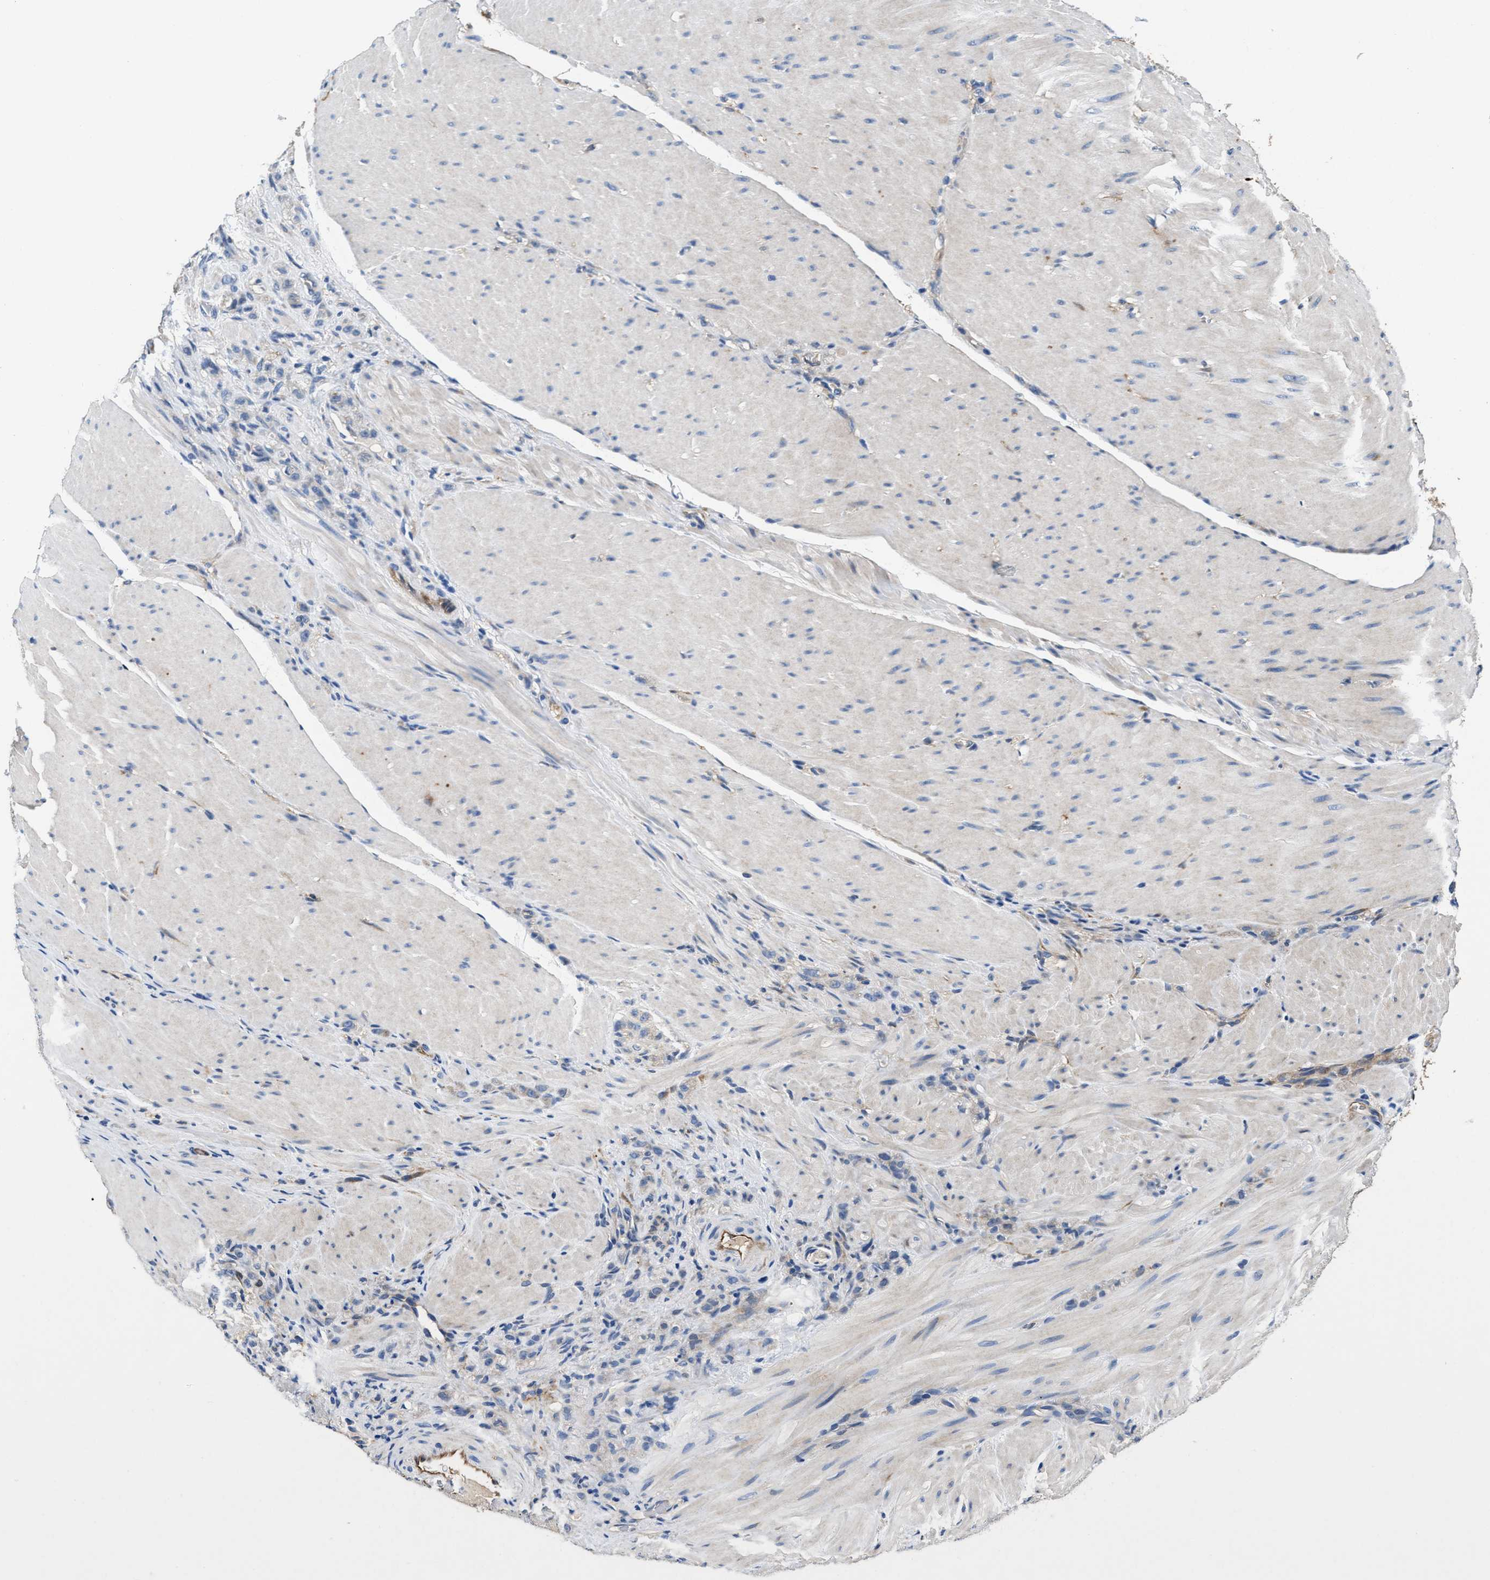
{"staining": {"intensity": "negative", "quantity": "none", "location": "none"}, "tissue": "stomach cancer", "cell_type": "Tumor cells", "image_type": "cancer", "snomed": [{"axis": "morphology", "description": "Normal tissue, NOS"}, {"axis": "morphology", "description": "Adenocarcinoma, NOS"}, {"axis": "topography", "description": "Stomach"}], "caption": "Human stomach cancer stained for a protein using immunohistochemistry (IHC) displays no positivity in tumor cells.", "gene": "PEG10", "patient": {"sex": "male", "age": 82}}